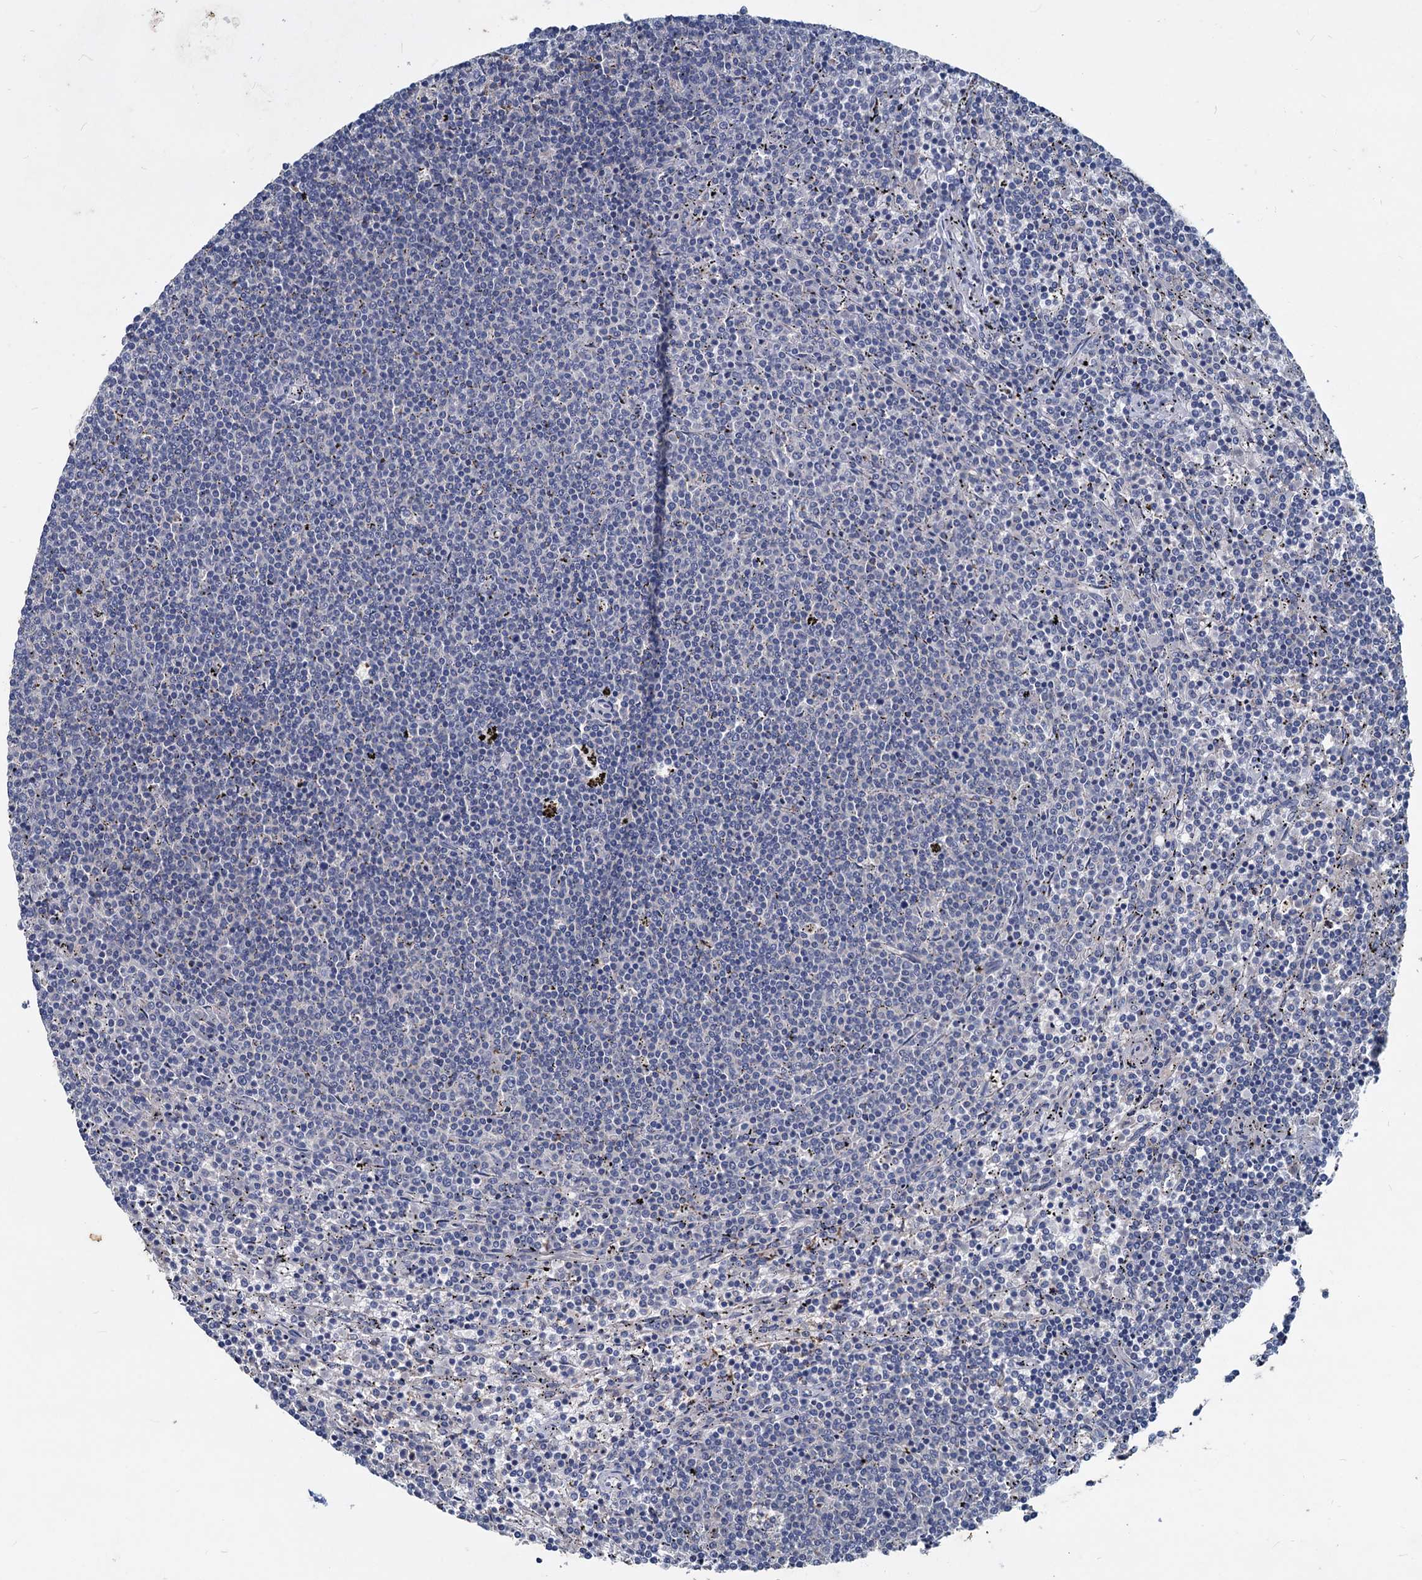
{"staining": {"intensity": "negative", "quantity": "none", "location": "none"}, "tissue": "lymphoma", "cell_type": "Tumor cells", "image_type": "cancer", "snomed": [{"axis": "morphology", "description": "Malignant lymphoma, non-Hodgkin's type, Low grade"}, {"axis": "topography", "description": "Spleen"}], "caption": "A high-resolution histopathology image shows immunohistochemistry staining of malignant lymphoma, non-Hodgkin's type (low-grade), which exhibits no significant staining in tumor cells. Nuclei are stained in blue.", "gene": "SLC2A7", "patient": {"sex": "female", "age": 50}}